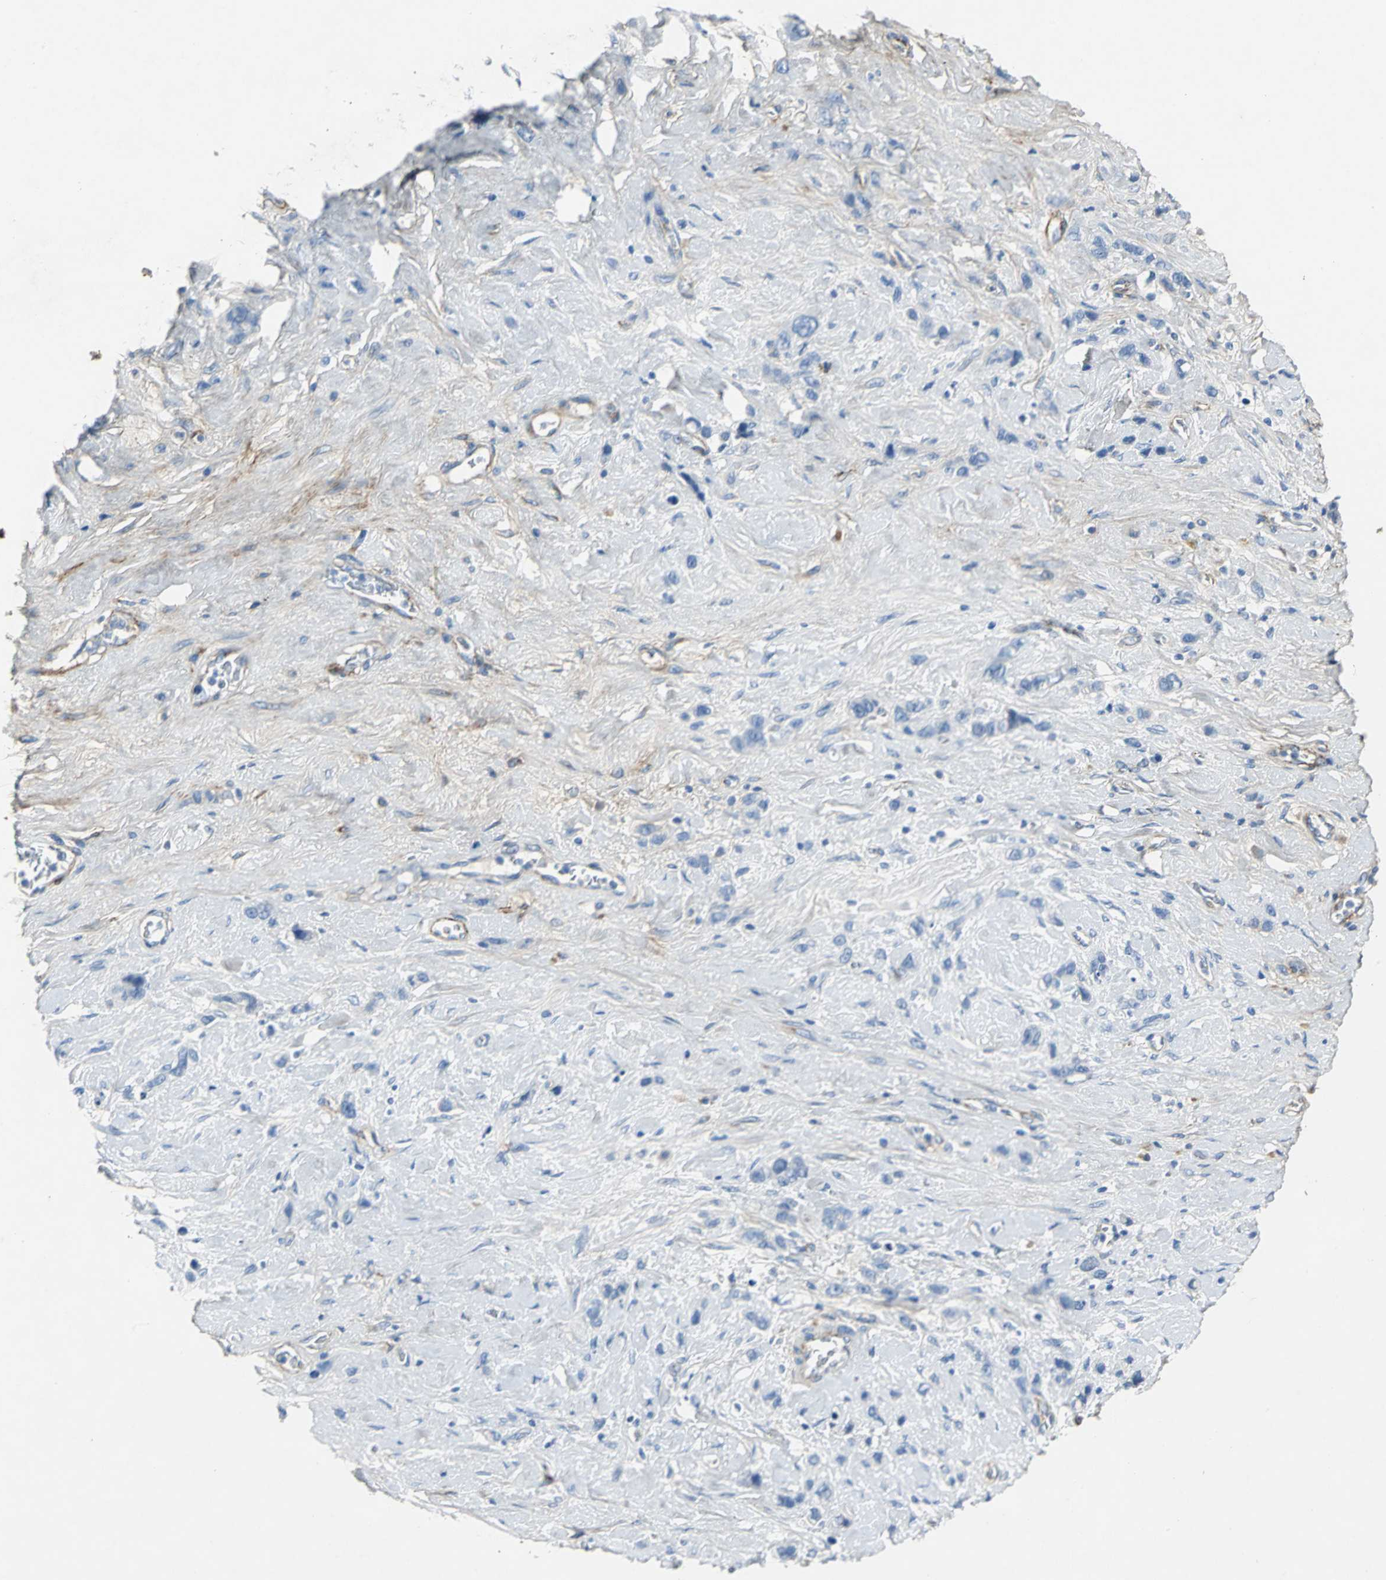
{"staining": {"intensity": "negative", "quantity": "none", "location": "none"}, "tissue": "stomach cancer", "cell_type": "Tumor cells", "image_type": "cancer", "snomed": [{"axis": "morphology", "description": "Normal tissue, NOS"}, {"axis": "morphology", "description": "Adenocarcinoma, NOS"}, {"axis": "morphology", "description": "Adenocarcinoma, High grade"}, {"axis": "topography", "description": "Stomach, upper"}, {"axis": "topography", "description": "Stomach"}], "caption": "Tumor cells show no significant protein positivity in stomach cancer.", "gene": "EFNB3", "patient": {"sex": "female", "age": 65}}